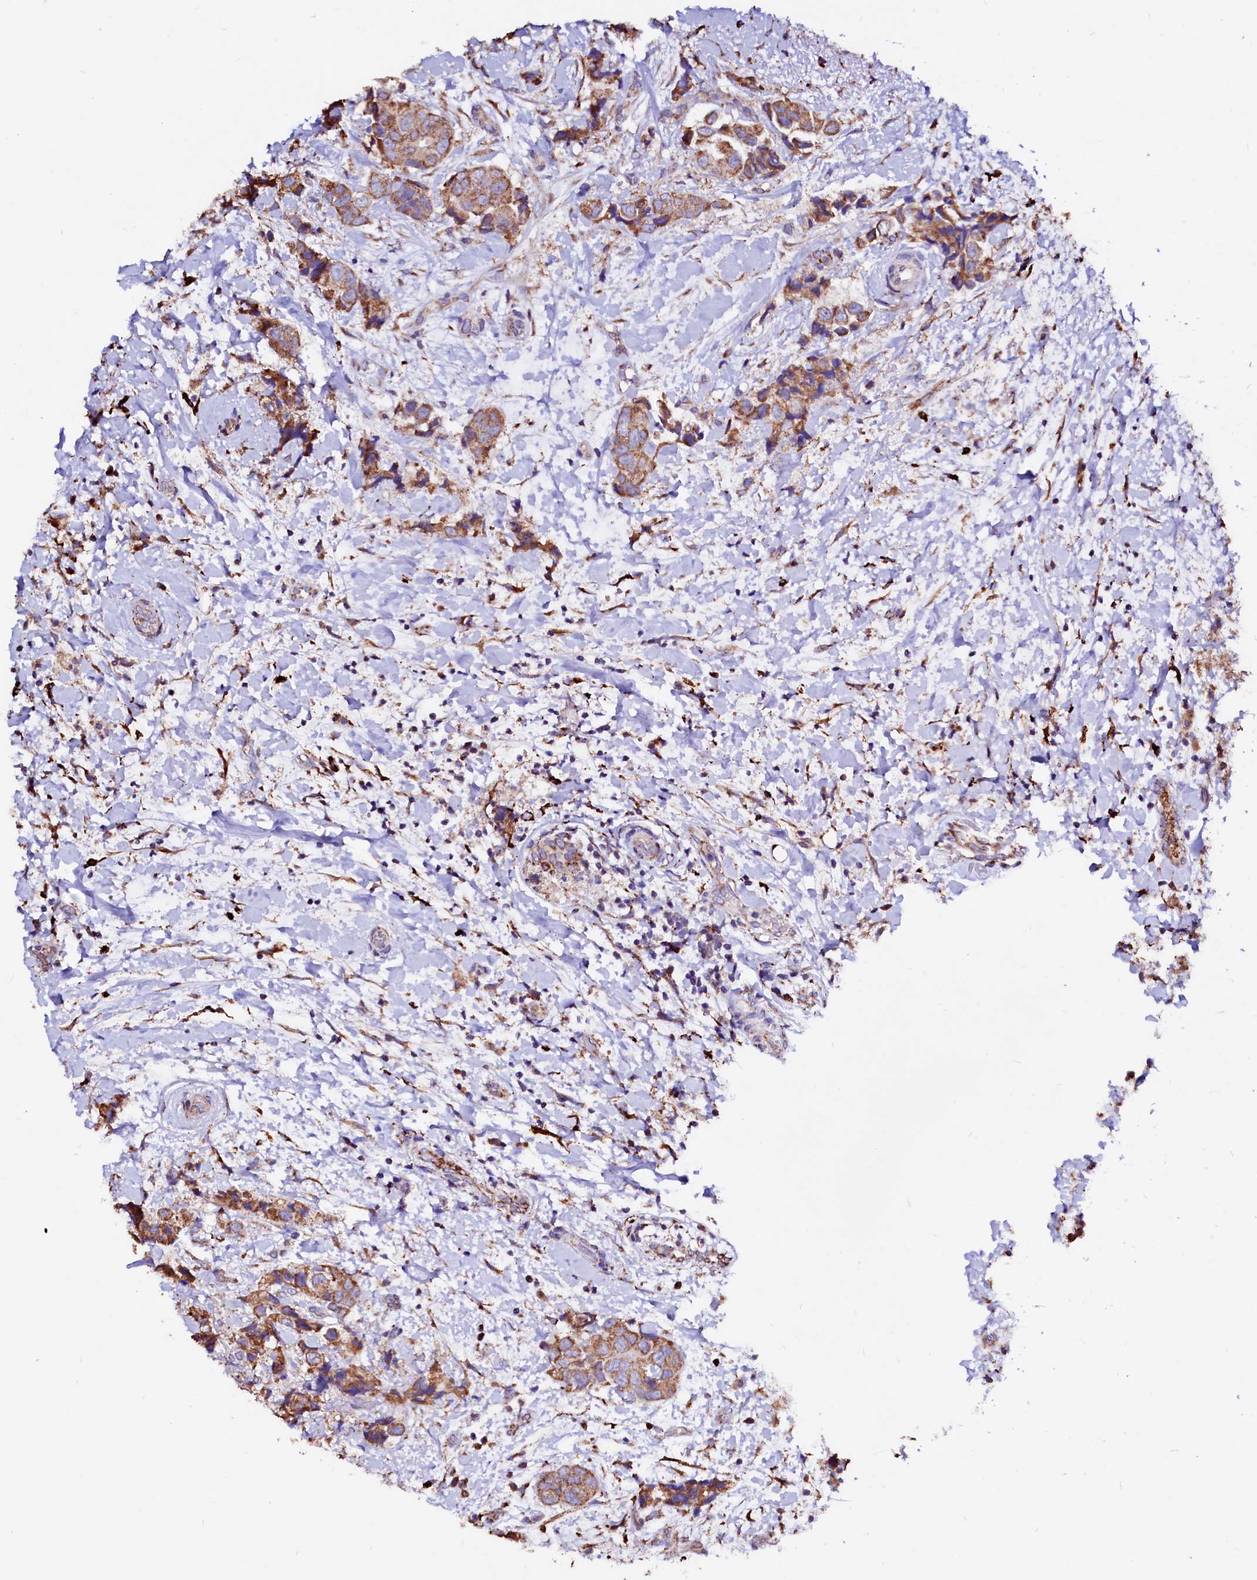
{"staining": {"intensity": "moderate", "quantity": ">75%", "location": "cytoplasmic/membranous"}, "tissue": "breast cancer", "cell_type": "Tumor cells", "image_type": "cancer", "snomed": [{"axis": "morphology", "description": "Normal tissue, NOS"}, {"axis": "morphology", "description": "Duct carcinoma"}, {"axis": "topography", "description": "Breast"}], "caption": "The image reveals staining of breast infiltrating ductal carcinoma, revealing moderate cytoplasmic/membranous protein expression (brown color) within tumor cells.", "gene": "MAOB", "patient": {"sex": "female", "age": 62}}